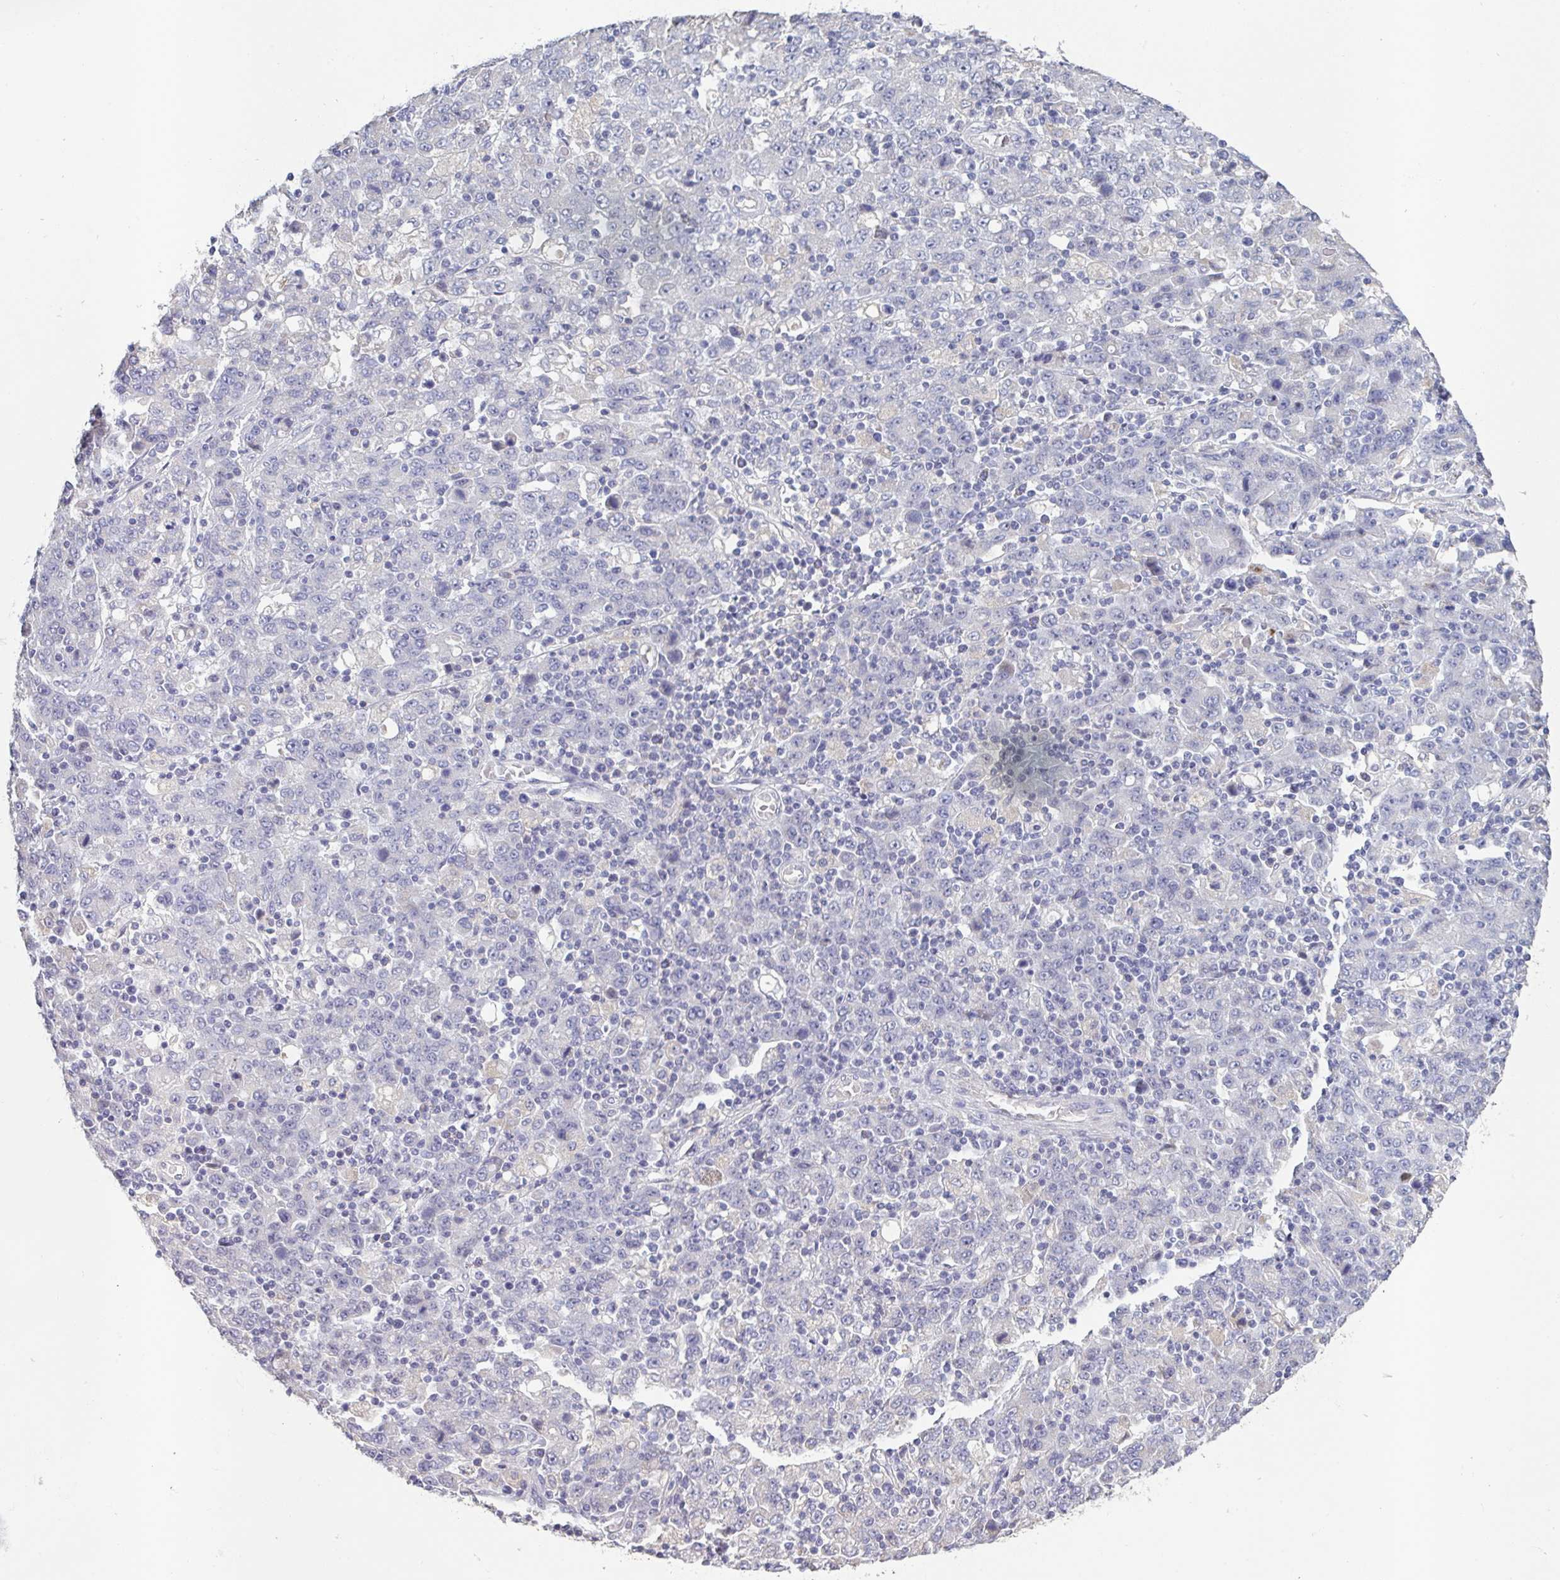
{"staining": {"intensity": "negative", "quantity": "none", "location": "none"}, "tissue": "stomach cancer", "cell_type": "Tumor cells", "image_type": "cancer", "snomed": [{"axis": "morphology", "description": "Adenocarcinoma, NOS"}, {"axis": "topography", "description": "Stomach, upper"}], "caption": "IHC of human stomach cancer (adenocarcinoma) demonstrates no positivity in tumor cells. (DAB immunohistochemistry (IHC) with hematoxylin counter stain).", "gene": "HGFAC", "patient": {"sex": "male", "age": 69}}